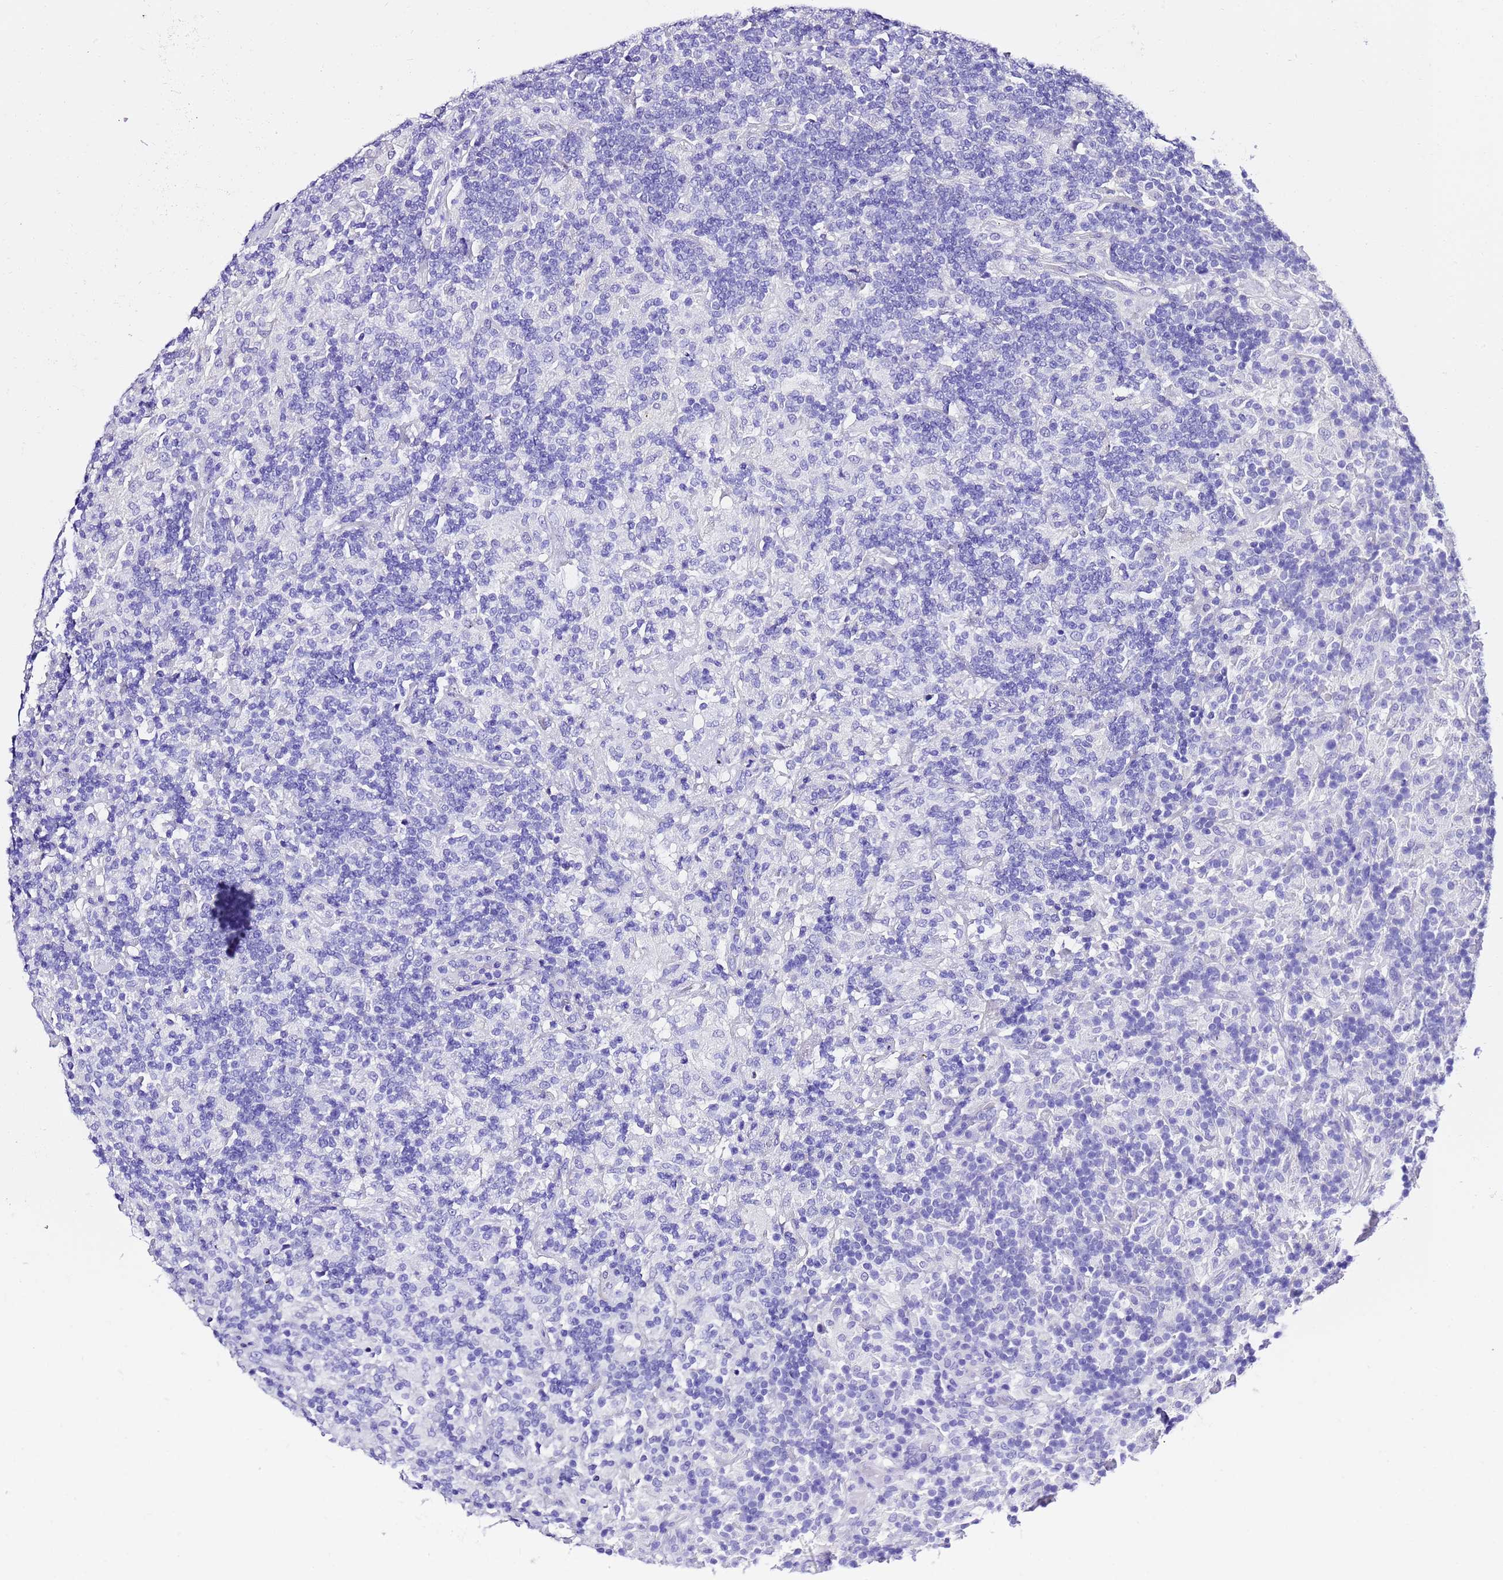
{"staining": {"intensity": "negative", "quantity": "none", "location": "none"}, "tissue": "lymphoma", "cell_type": "Tumor cells", "image_type": "cancer", "snomed": [{"axis": "morphology", "description": "Hodgkin's disease, NOS"}, {"axis": "topography", "description": "Lymph node"}], "caption": "Human lymphoma stained for a protein using immunohistochemistry demonstrates no staining in tumor cells.", "gene": "HSPB6", "patient": {"sex": "male", "age": 70}}